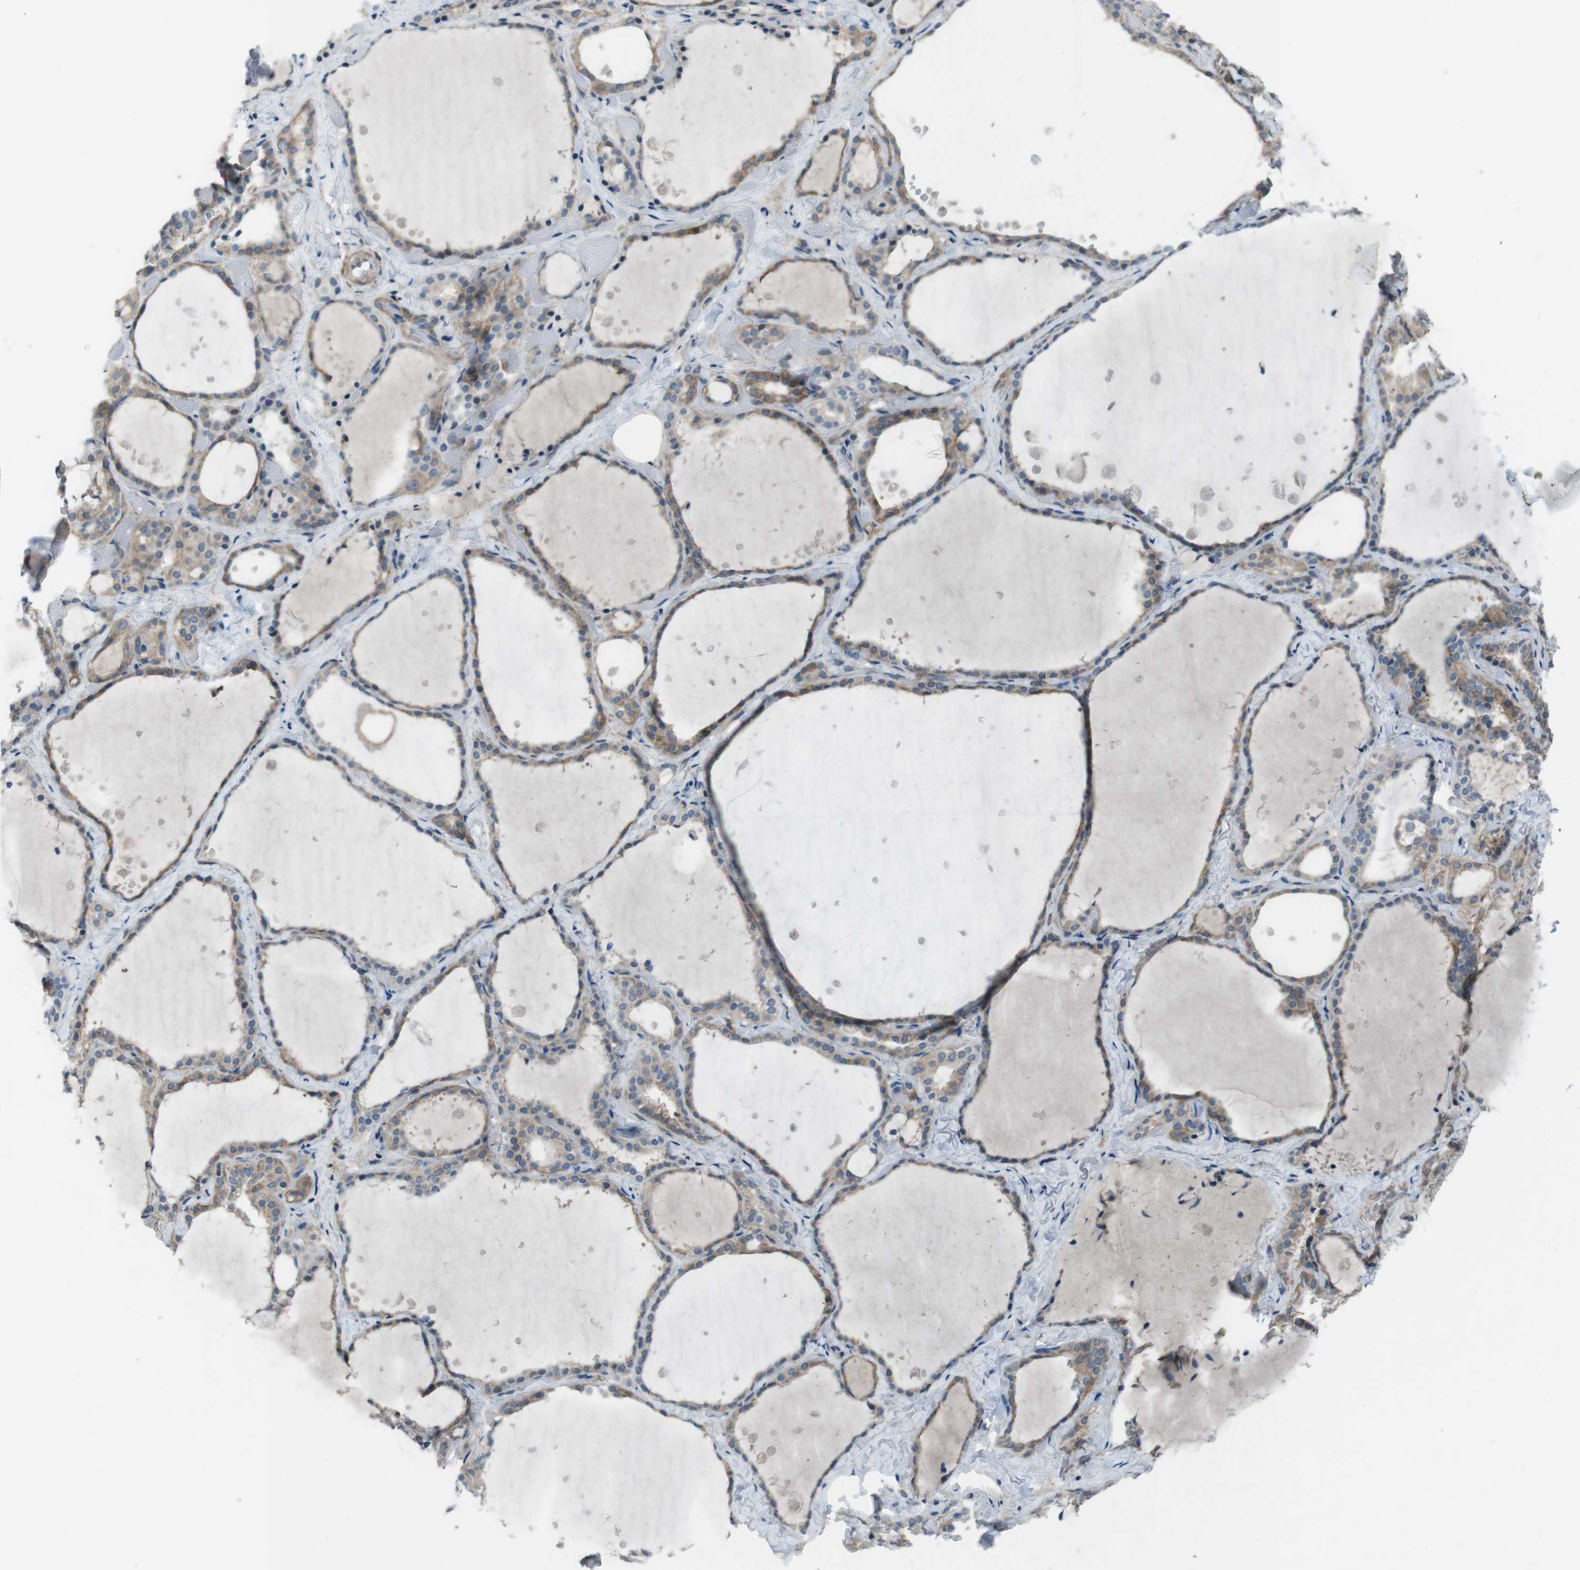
{"staining": {"intensity": "moderate", "quantity": "25%-75%", "location": "cytoplasmic/membranous"}, "tissue": "thyroid gland", "cell_type": "Glandular cells", "image_type": "normal", "snomed": [{"axis": "morphology", "description": "Normal tissue, NOS"}, {"axis": "topography", "description": "Thyroid gland"}], "caption": "The photomicrograph demonstrates a brown stain indicating the presence of a protein in the cytoplasmic/membranous of glandular cells in thyroid gland.", "gene": "ANK2", "patient": {"sex": "female", "age": 44}}